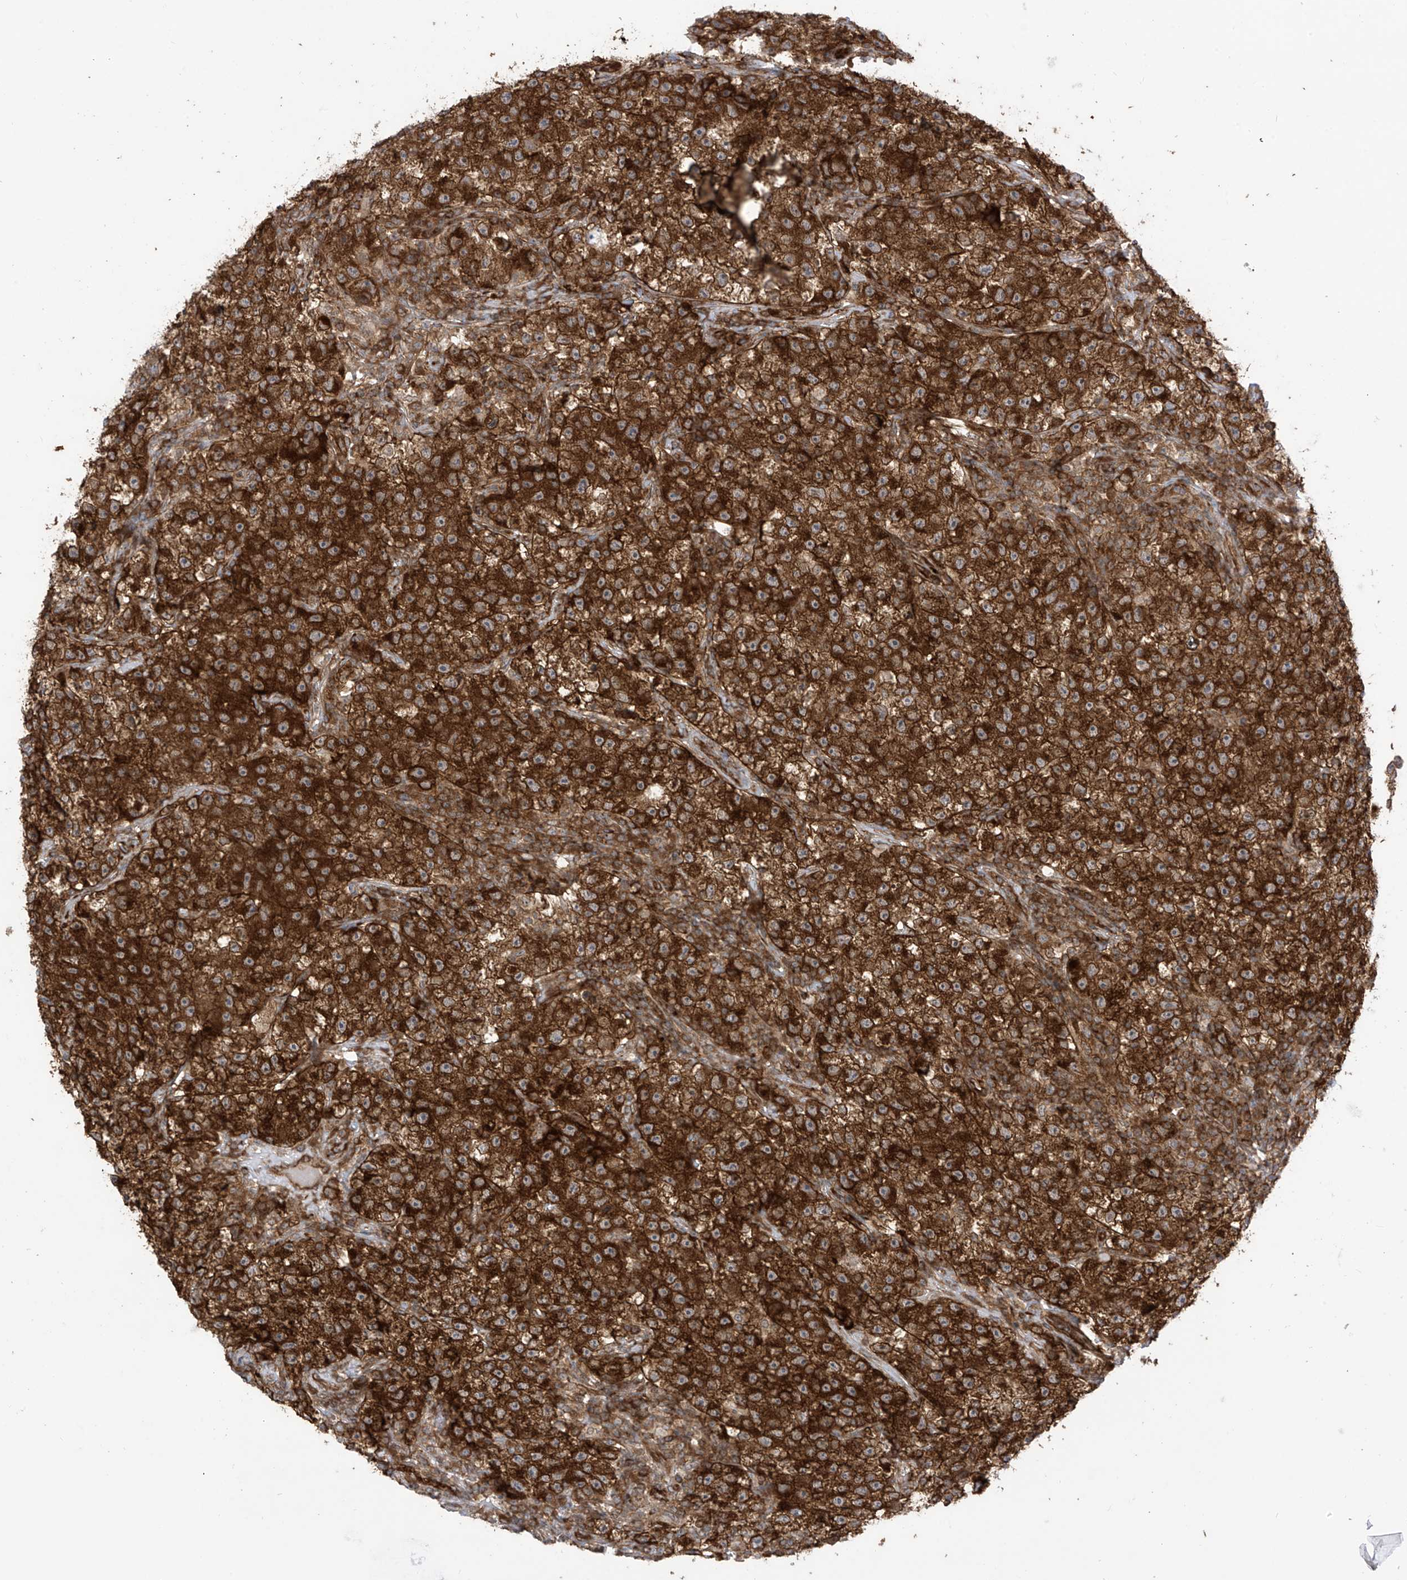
{"staining": {"intensity": "strong", "quantity": ">75%", "location": "cytoplasmic/membranous"}, "tissue": "testis cancer", "cell_type": "Tumor cells", "image_type": "cancer", "snomed": [{"axis": "morphology", "description": "Seminoma, NOS"}, {"axis": "topography", "description": "Testis"}], "caption": "The immunohistochemical stain labels strong cytoplasmic/membranous positivity in tumor cells of testis cancer tissue.", "gene": "REPS1", "patient": {"sex": "male", "age": 22}}